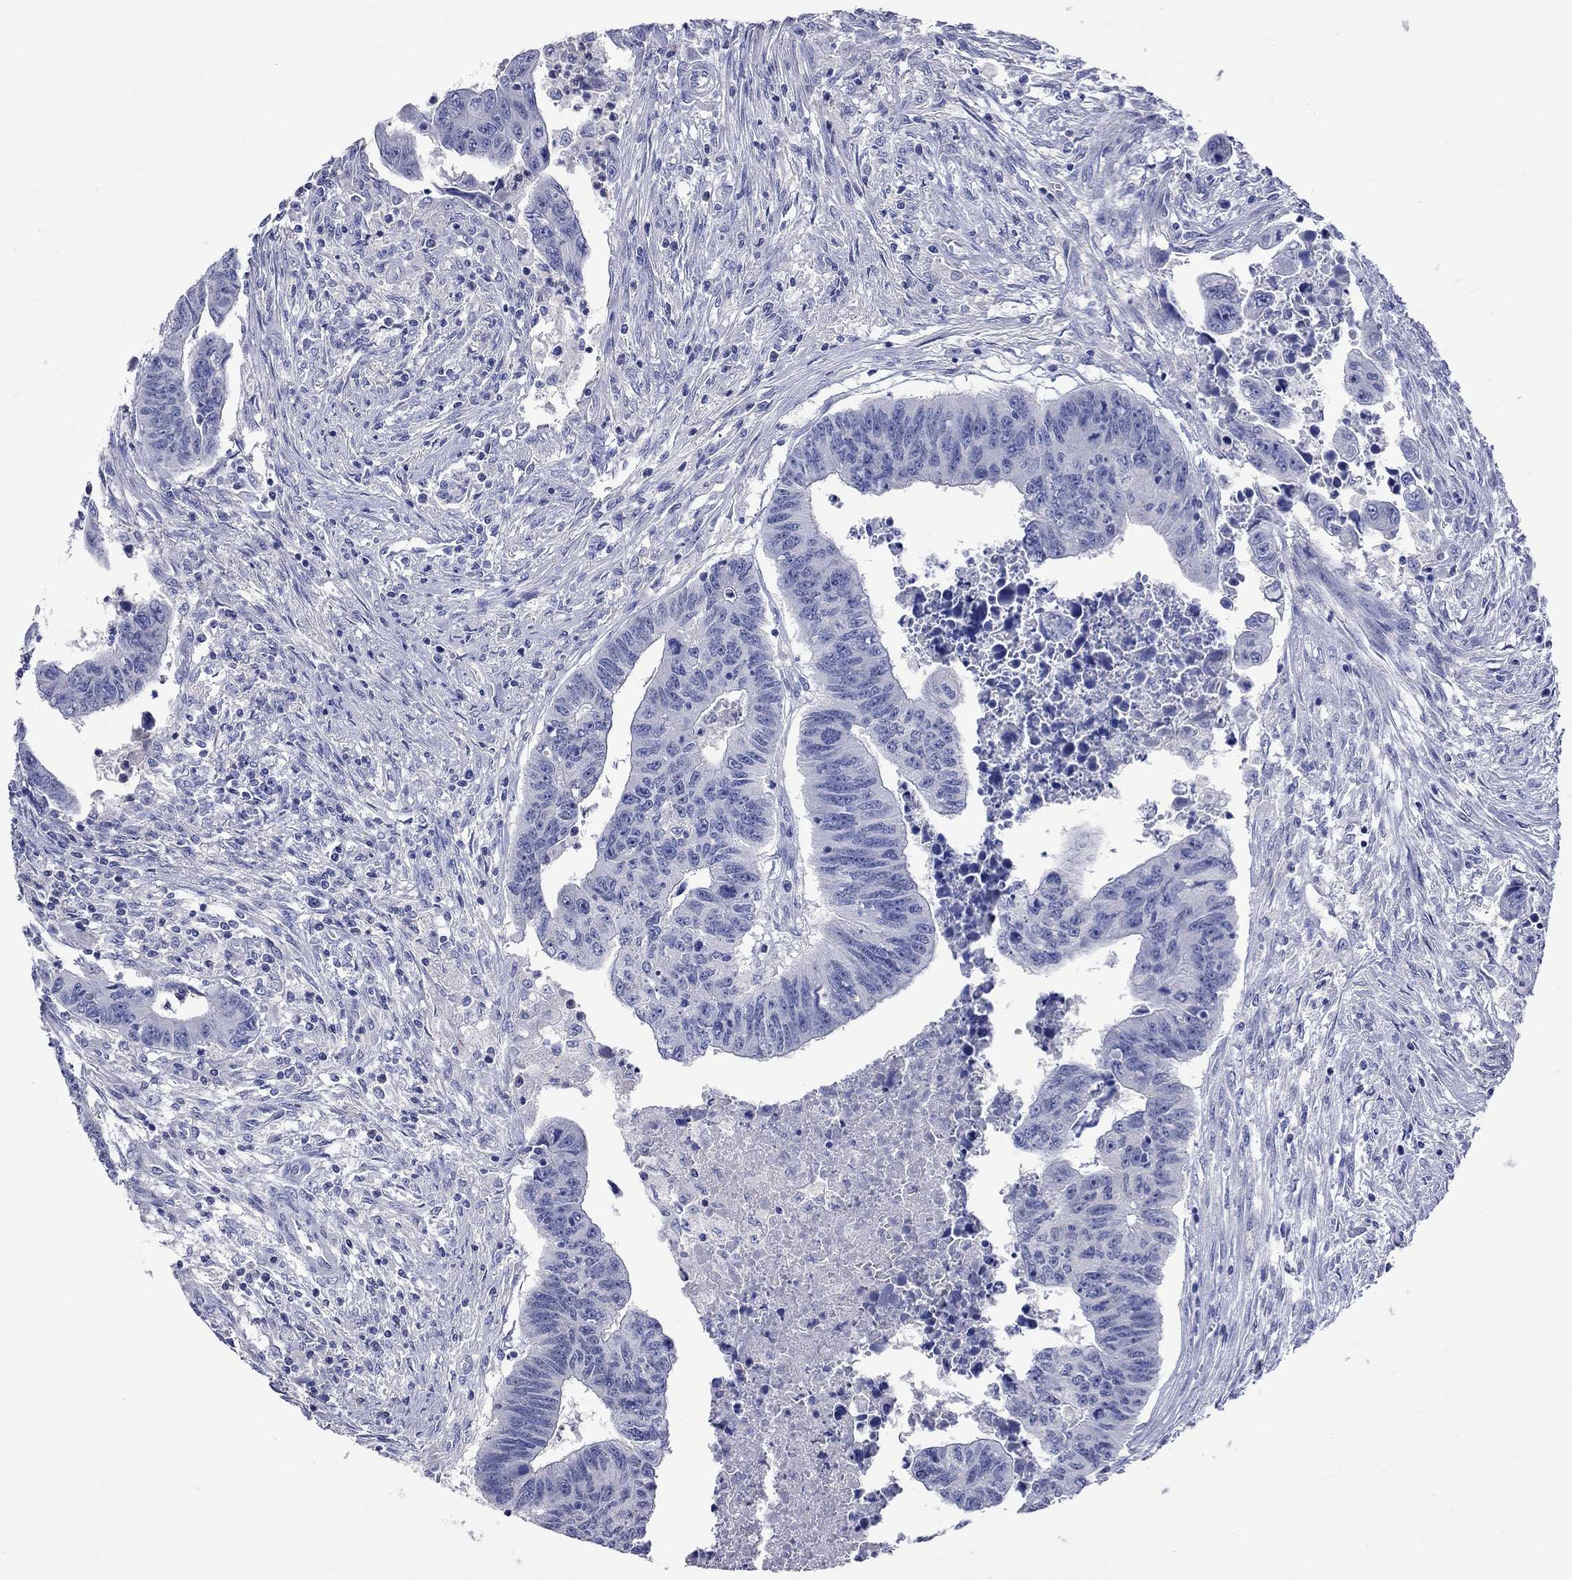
{"staining": {"intensity": "negative", "quantity": "none", "location": "none"}, "tissue": "colorectal cancer", "cell_type": "Tumor cells", "image_type": "cancer", "snomed": [{"axis": "morphology", "description": "Adenocarcinoma, NOS"}, {"axis": "topography", "description": "Rectum"}], "caption": "Immunohistochemistry histopathology image of colorectal adenocarcinoma stained for a protein (brown), which reveals no positivity in tumor cells. Nuclei are stained in blue.", "gene": "LRFN4", "patient": {"sex": "female", "age": 85}}